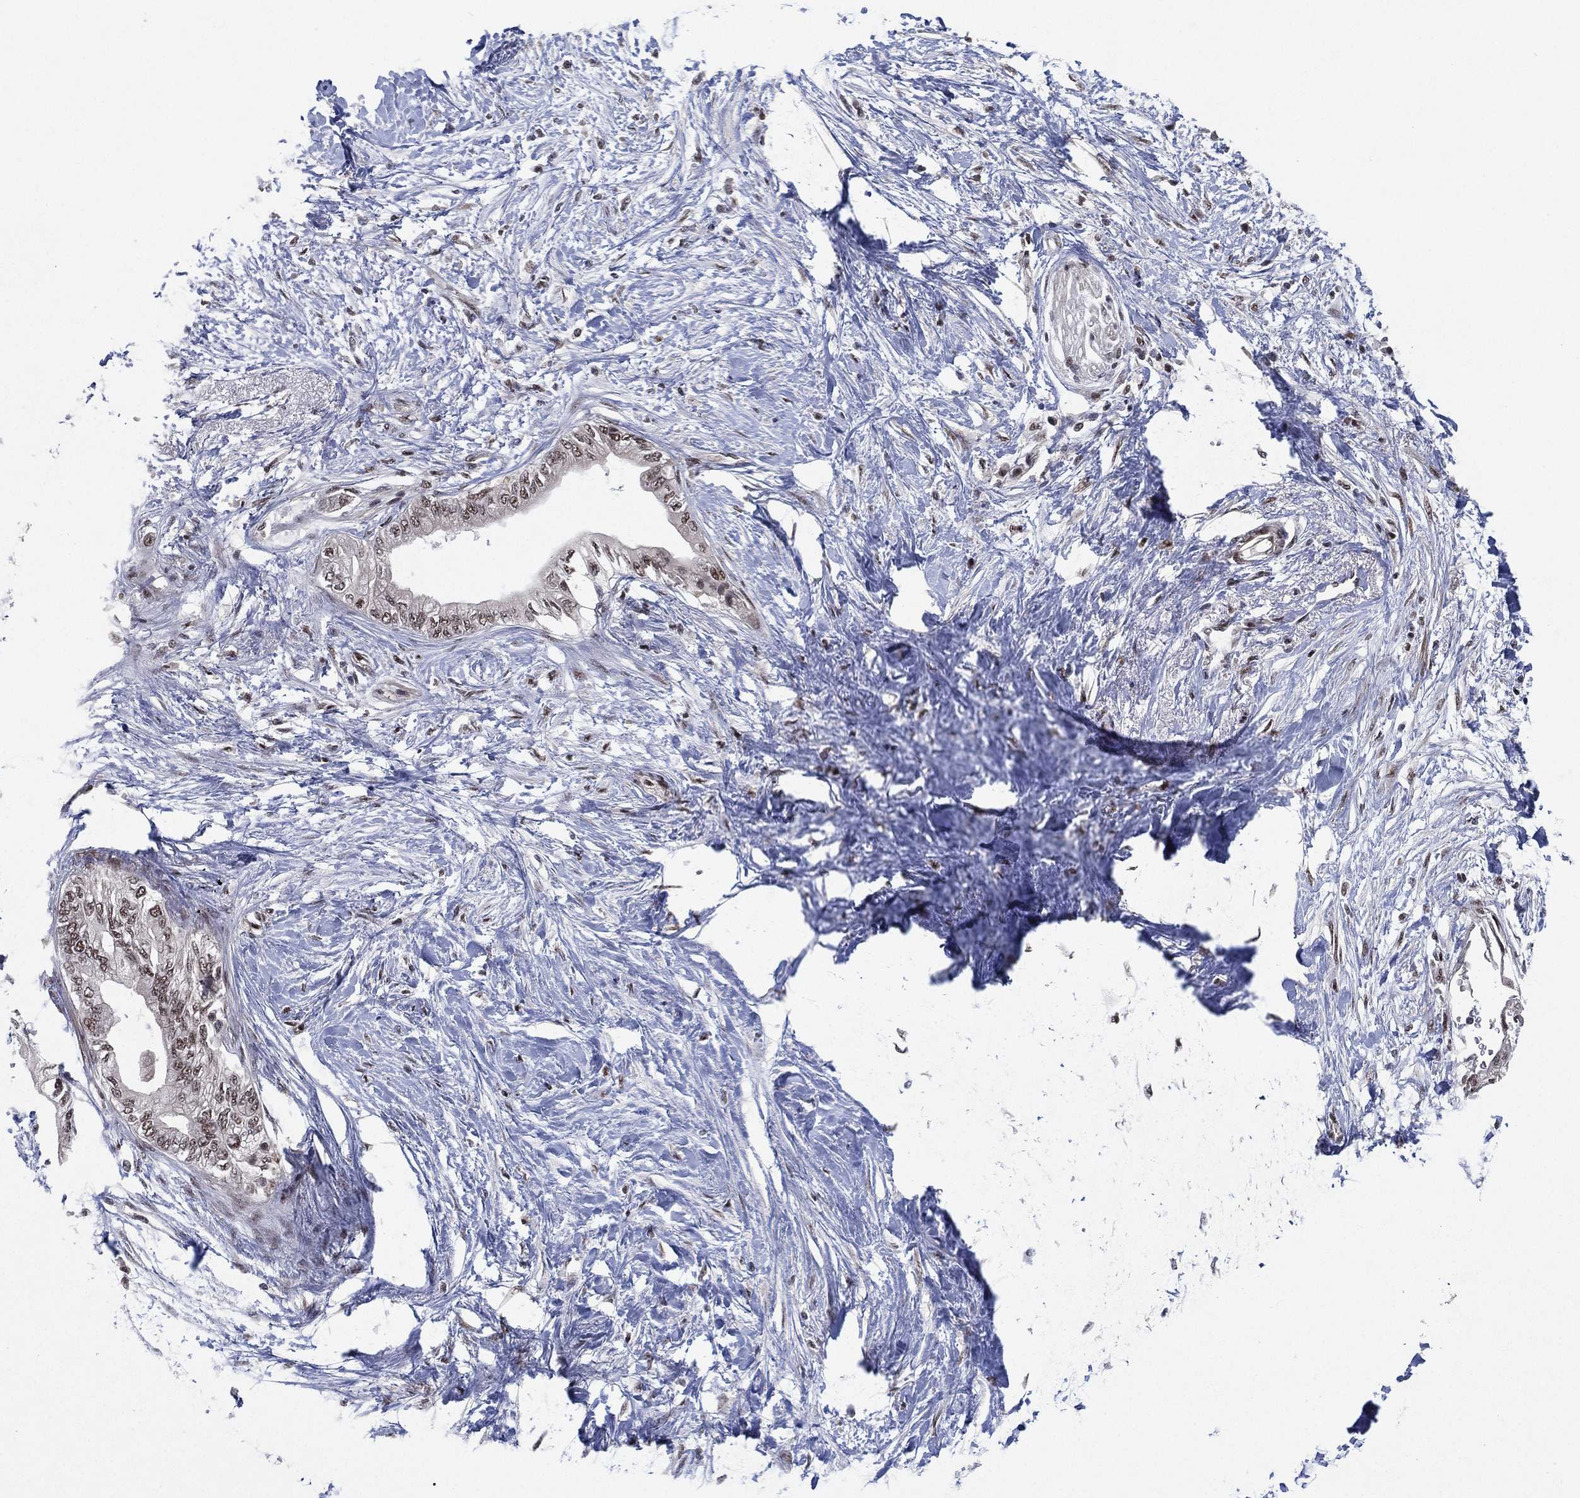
{"staining": {"intensity": "weak", "quantity": ">75%", "location": "nuclear"}, "tissue": "pancreatic cancer", "cell_type": "Tumor cells", "image_type": "cancer", "snomed": [{"axis": "morphology", "description": "Normal tissue, NOS"}, {"axis": "morphology", "description": "Adenocarcinoma, NOS"}, {"axis": "topography", "description": "Pancreas"}, {"axis": "topography", "description": "Duodenum"}], "caption": "This is a micrograph of IHC staining of pancreatic adenocarcinoma, which shows weak positivity in the nuclear of tumor cells.", "gene": "DGCR8", "patient": {"sex": "female", "age": 60}}